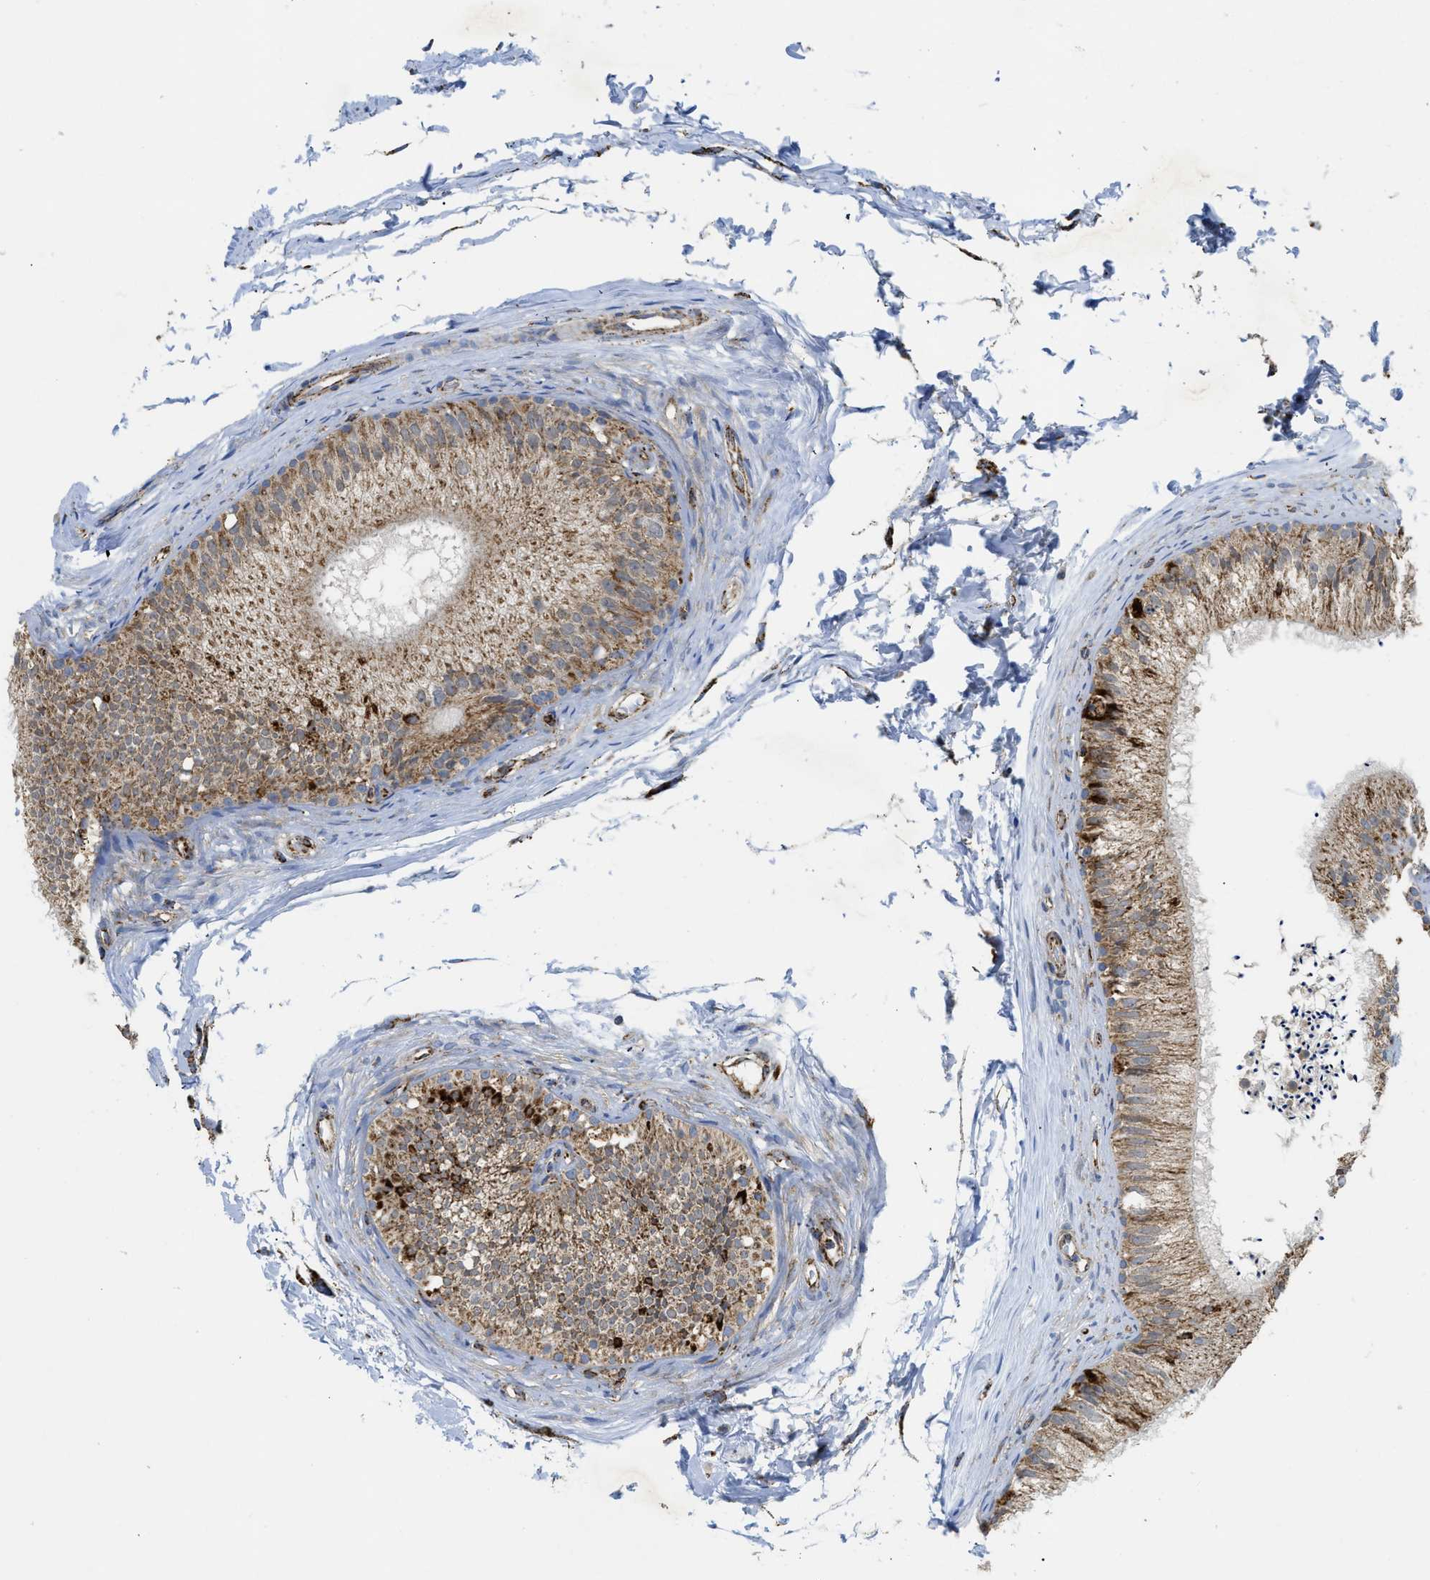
{"staining": {"intensity": "moderate", "quantity": ">75%", "location": "cytoplasmic/membranous"}, "tissue": "epididymis", "cell_type": "Glandular cells", "image_type": "normal", "snomed": [{"axis": "morphology", "description": "Normal tissue, NOS"}, {"axis": "topography", "description": "Epididymis"}], "caption": "Human epididymis stained for a protein (brown) exhibits moderate cytoplasmic/membranous positive positivity in about >75% of glandular cells.", "gene": "SQOR", "patient": {"sex": "male", "age": 56}}